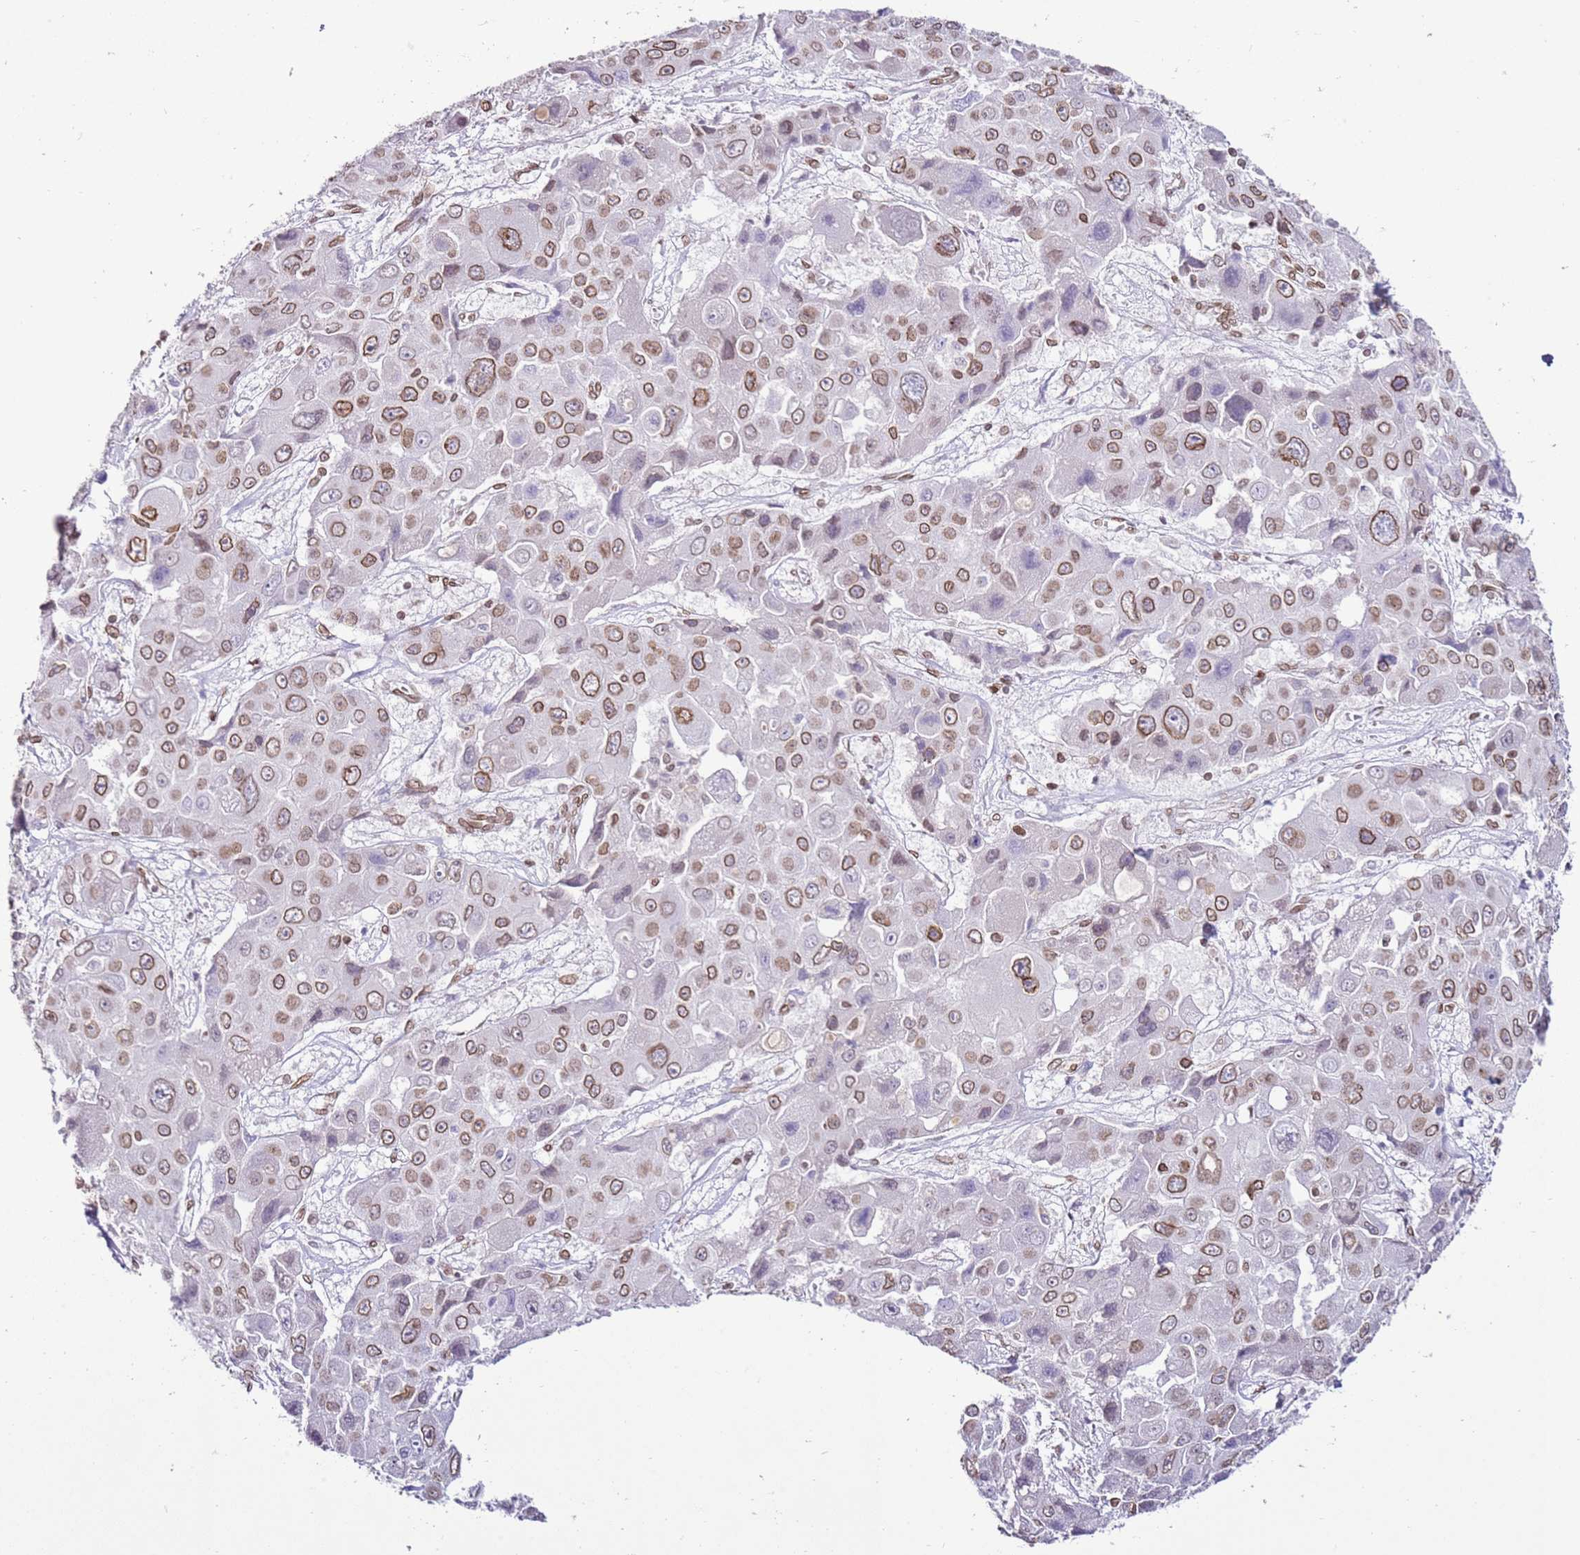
{"staining": {"intensity": "moderate", "quantity": "25%-75%", "location": "cytoplasmic/membranous,nuclear"}, "tissue": "liver cancer", "cell_type": "Tumor cells", "image_type": "cancer", "snomed": [{"axis": "morphology", "description": "Cholangiocarcinoma"}, {"axis": "topography", "description": "Liver"}], "caption": "Liver cancer (cholangiocarcinoma) stained for a protein displays moderate cytoplasmic/membranous and nuclear positivity in tumor cells.", "gene": "POU6F1", "patient": {"sex": "male", "age": 67}}